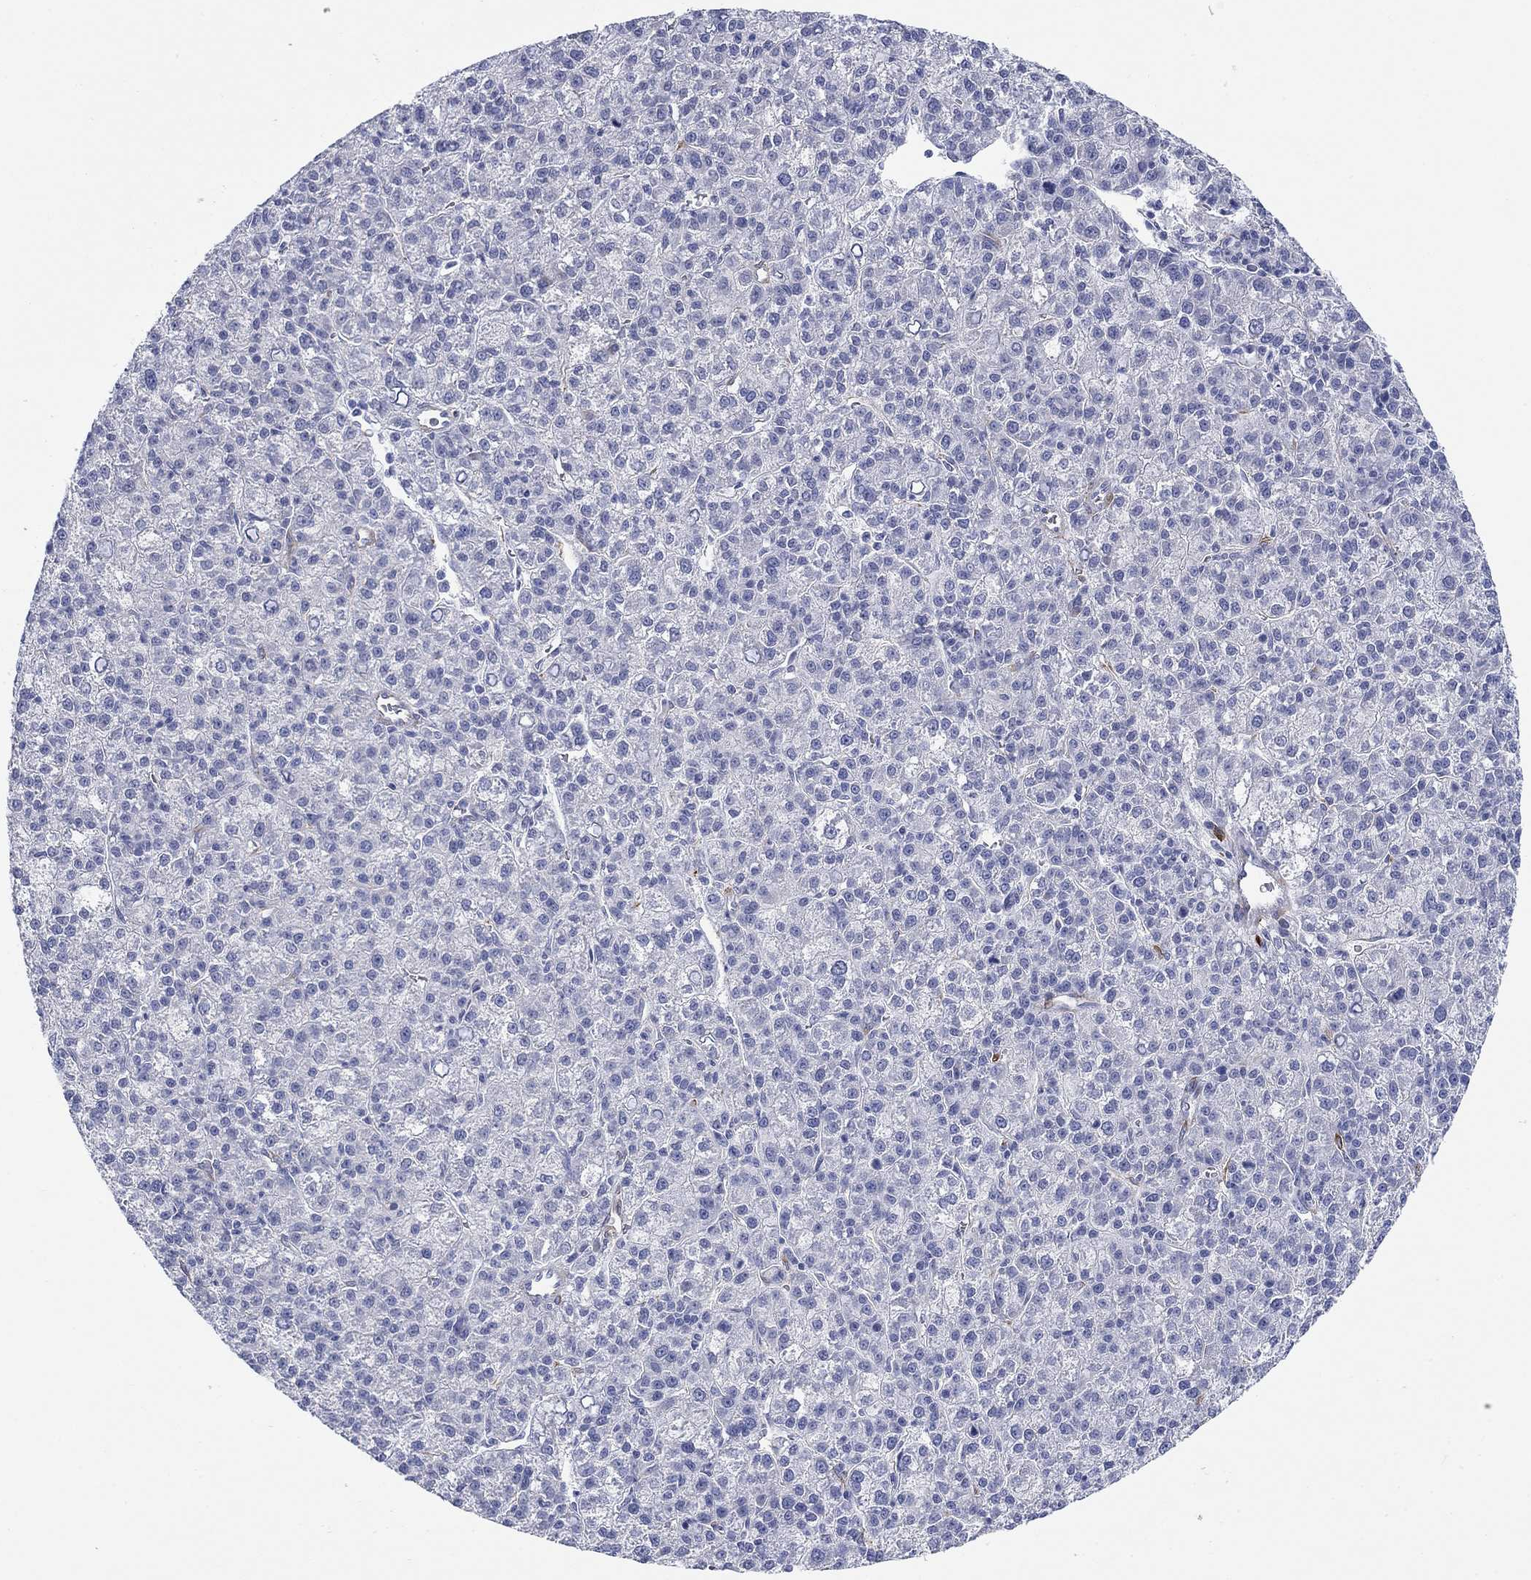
{"staining": {"intensity": "negative", "quantity": "none", "location": "none"}, "tissue": "liver cancer", "cell_type": "Tumor cells", "image_type": "cancer", "snomed": [{"axis": "morphology", "description": "Carcinoma, Hepatocellular, NOS"}, {"axis": "topography", "description": "Liver"}], "caption": "Immunohistochemical staining of liver hepatocellular carcinoma shows no significant expression in tumor cells.", "gene": "PTPRZ1", "patient": {"sex": "female", "age": 60}}